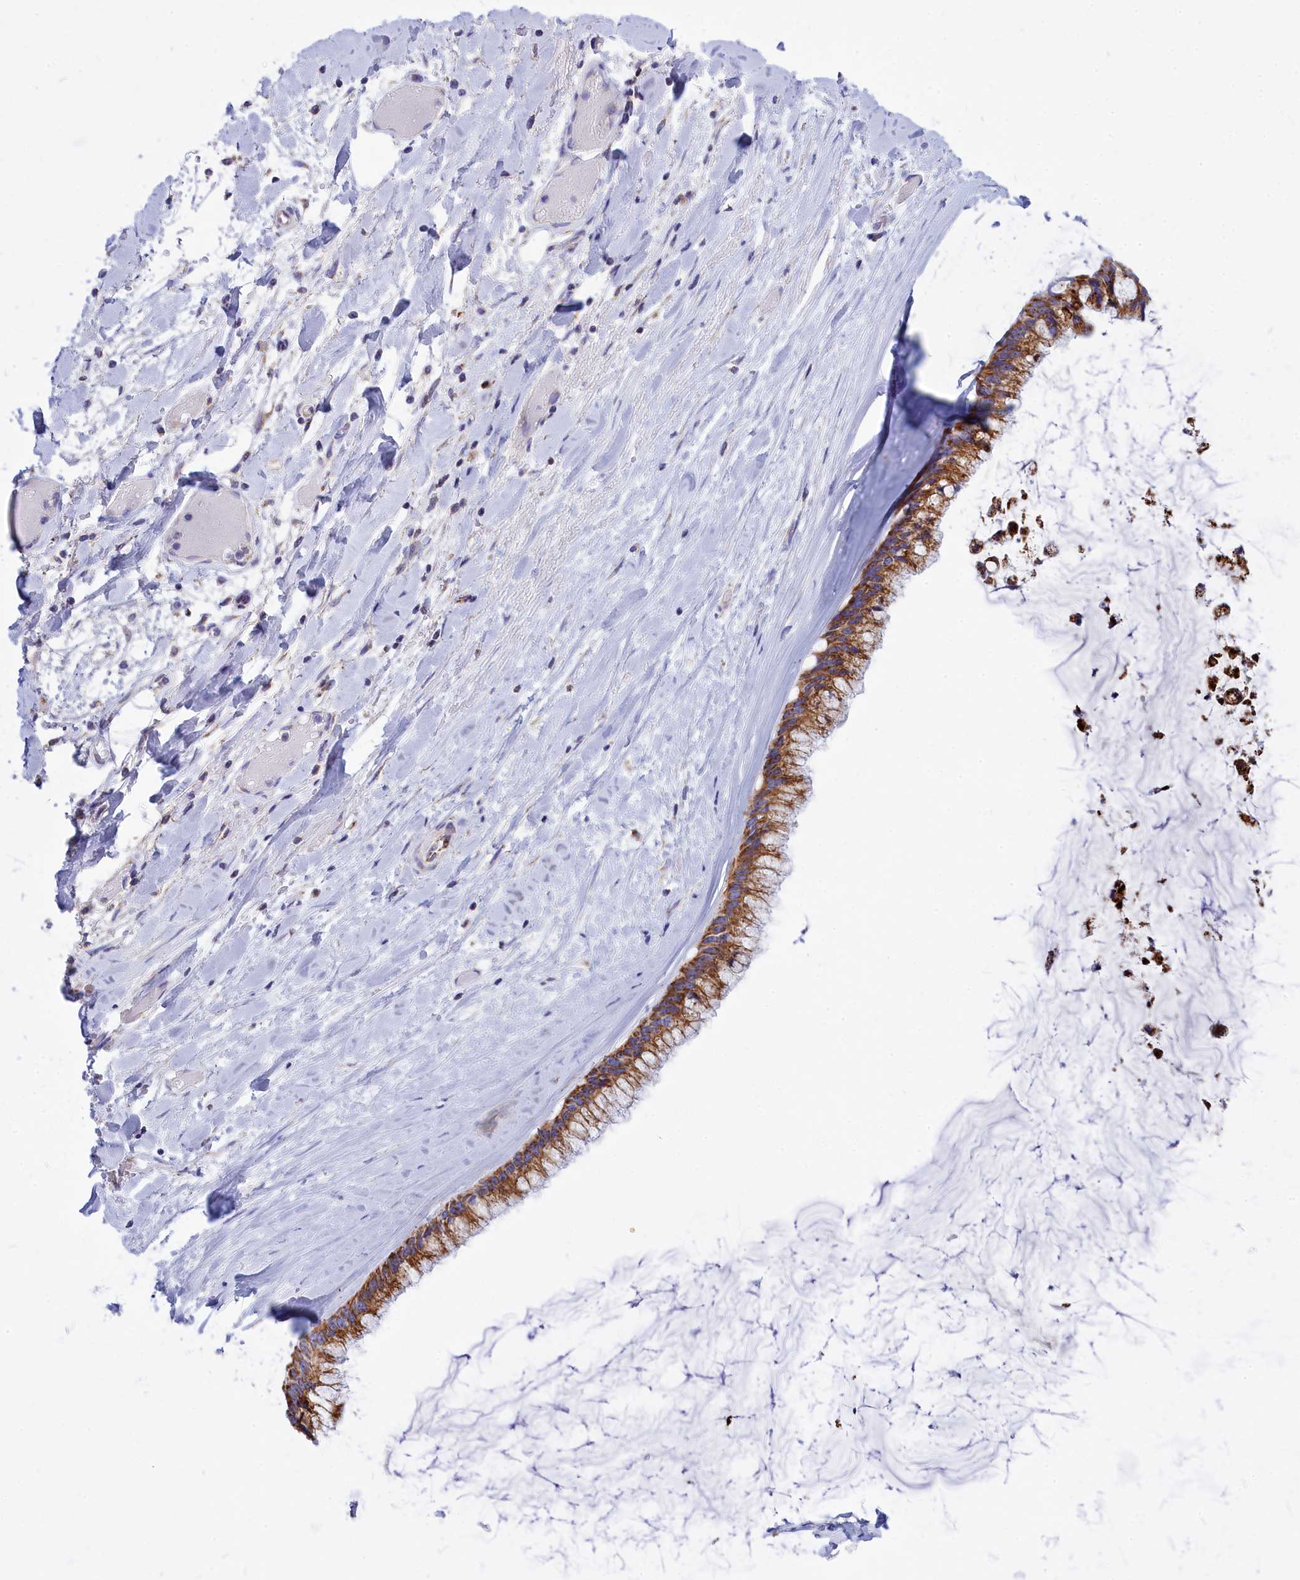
{"staining": {"intensity": "moderate", "quantity": ">75%", "location": "cytoplasmic/membranous"}, "tissue": "ovarian cancer", "cell_type": "Tumor cells", "image_type": "cancer", "snomed": [{"axis": "morphology", "description": "Cystadenocarcinoma, mucinous, NOS"}, {"axis": "topography", "description": "Ovary"}], "caption": "Mucinous cystadenocarcinoma (ovarian) stained with DAB (3,3'-diaminobenzidine) immunohistochemistry exhibits medium levels of moderate cytoplasmic/membranous expression in about >75% of tumor cells.", "gene": "VDAC2", "patient": {"sex": "female", "age": 39}}